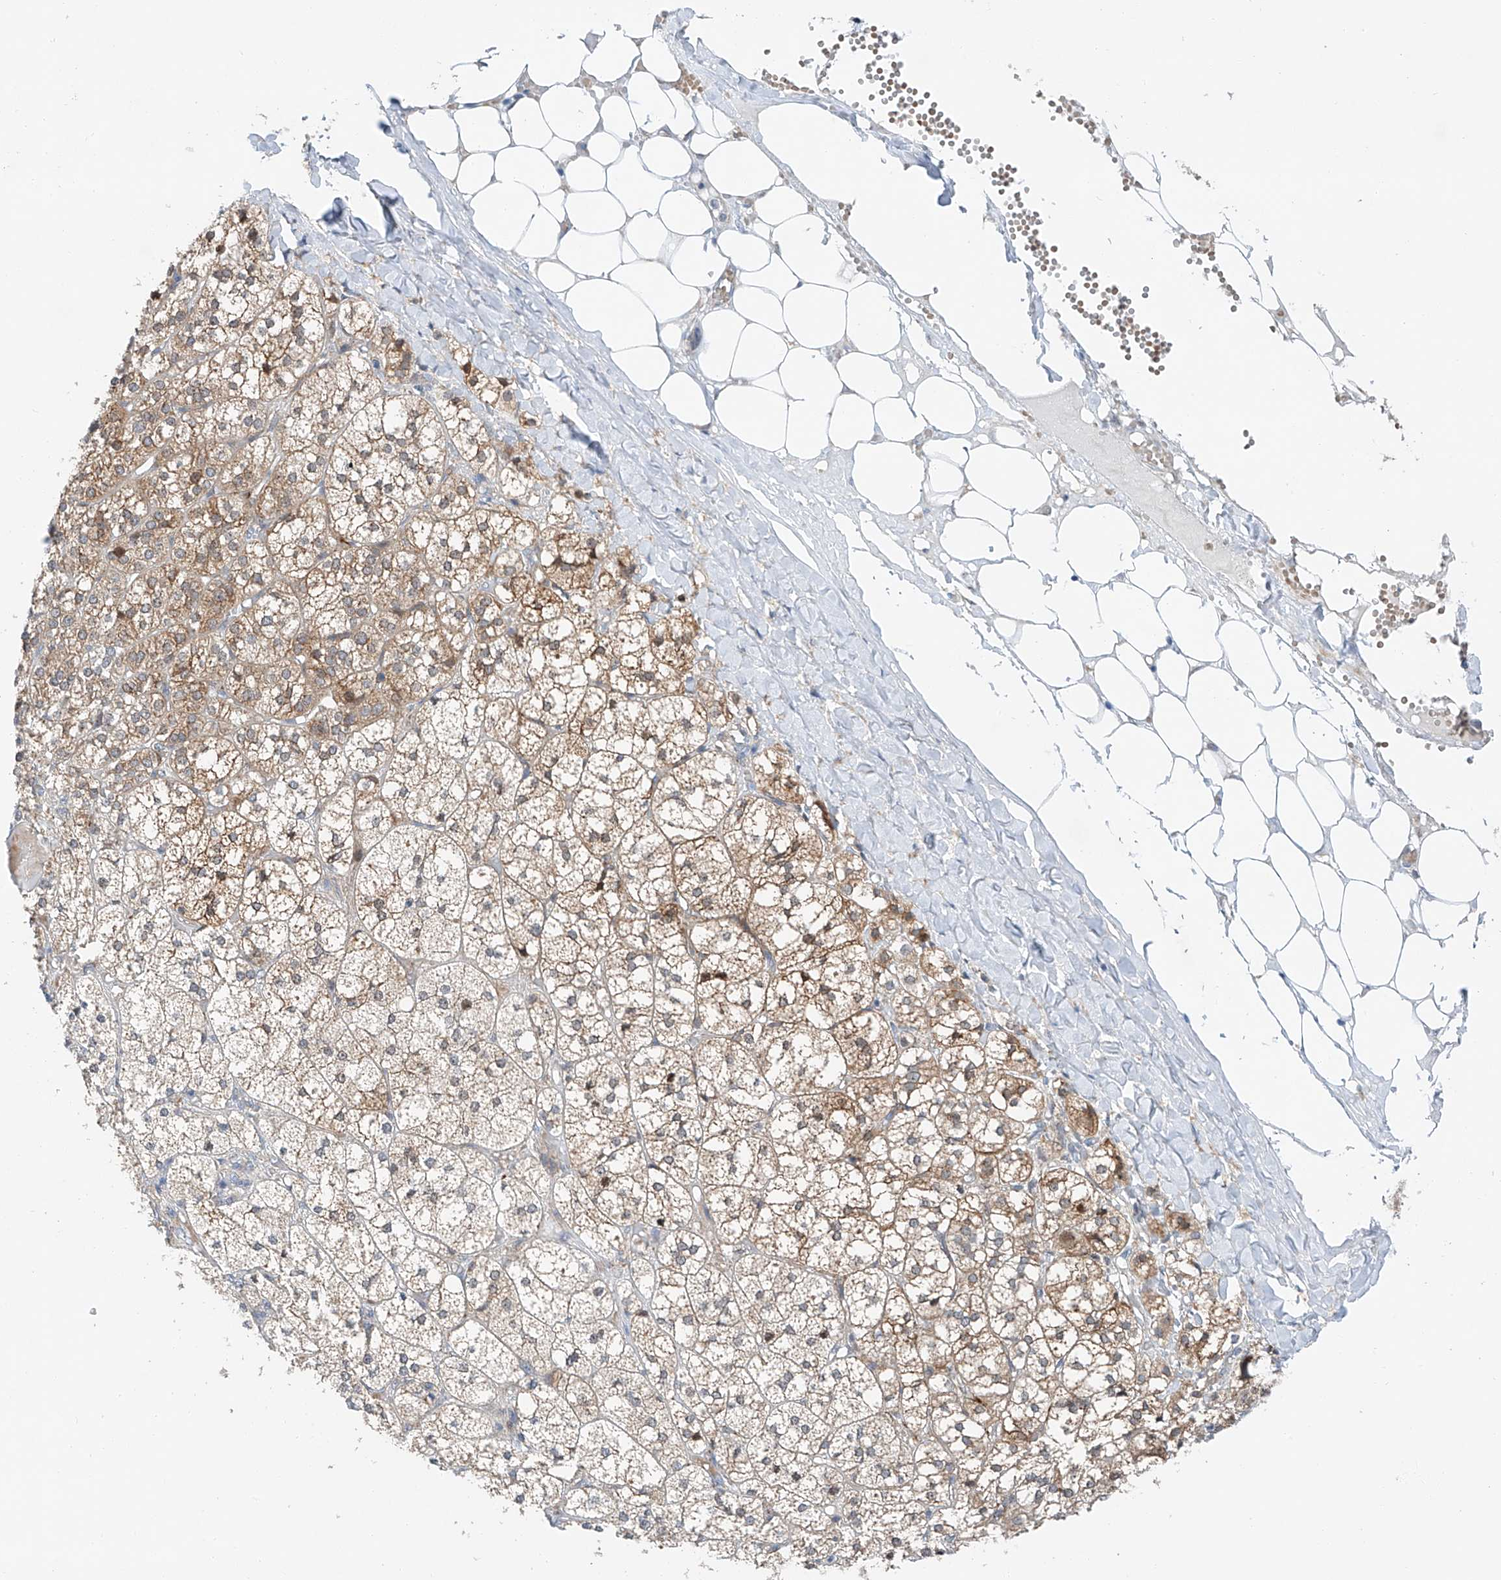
{"staining": {"intensity": "moderate", "quantity": "25%-75%", "location": "cytoplasmic/membranous,nuclear"}, "tissue": "adrenal gland", "cell_type": "Glandular cells", "image_type": "normal", "snomed": [{"axis": "morphology", "description": "Normal tissue, NOS"}, {"axis": "topography", "description": "Adrenal gland"}], "caption": "Glandular cells reveal moderate cytoplasmic/membranous,nuclear positivity in approximately 25%-75% of cells in unremarkable adrenal gland.", "gene": "CLDND1", "patient": {"sex": "female", "age": 61}}